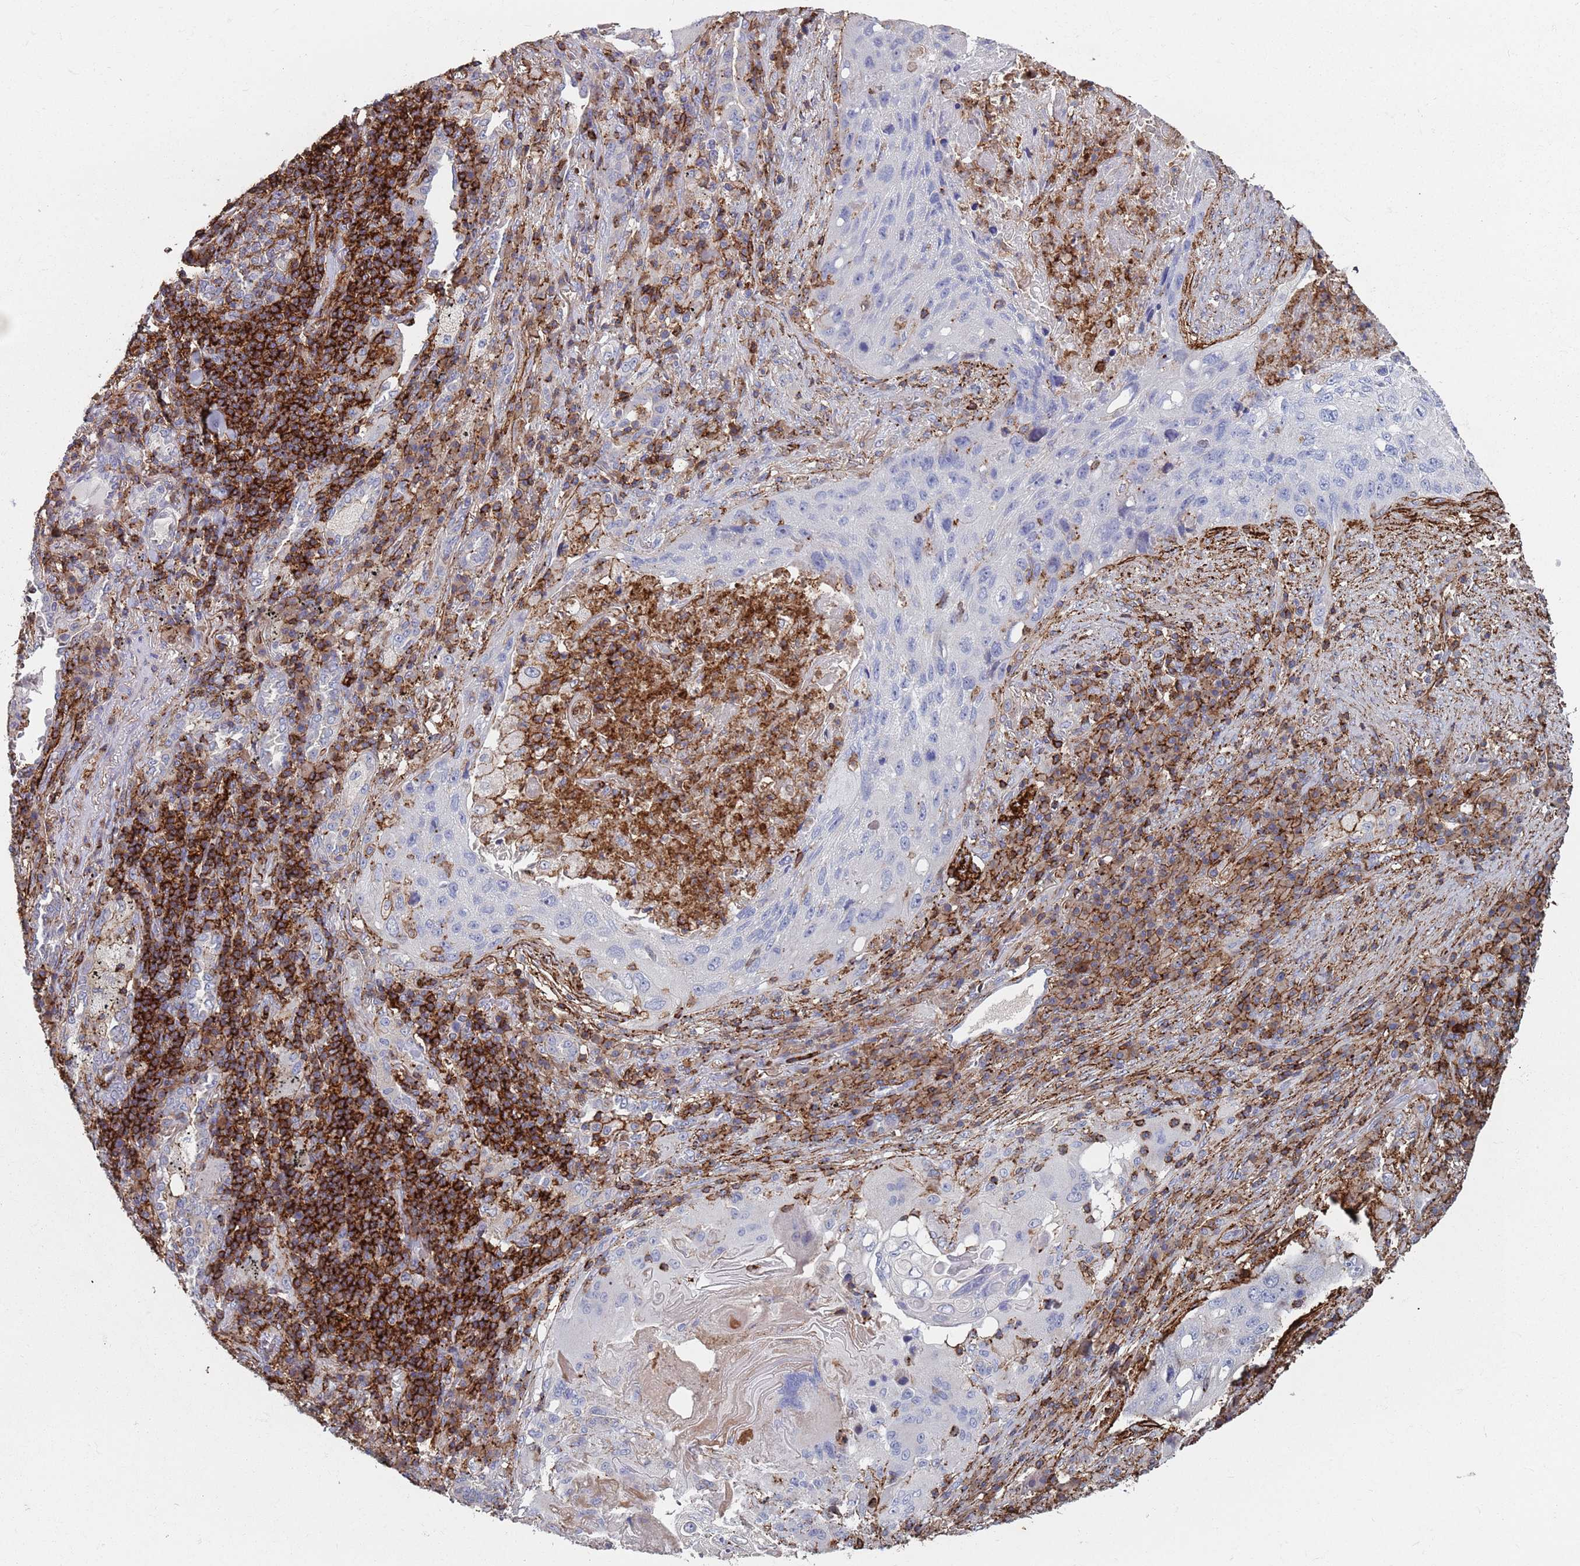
{"staining": {"intensity": "negative", "quantity": "none", "location": "none"}, "tissue": "lung cancer", "cell_type": "Tumor cells", "image_type": "cancer", "snomed": [{"axis": "morphology", "description": "Squamous cell carcinoma, NOS"}, {"axis": "topography", "description": "Lung"}], "caption": "An image of squamous cell carcinoma (lung) stained for a protein demonstrates no brown staining in tumor cells. Brightfield microscopy of IHC stained with DAB (brown) and hematoxylin (blue), captured at high magnification.", "gene": "RNF144A", "patient": {"sex": "female", "age": 63}}